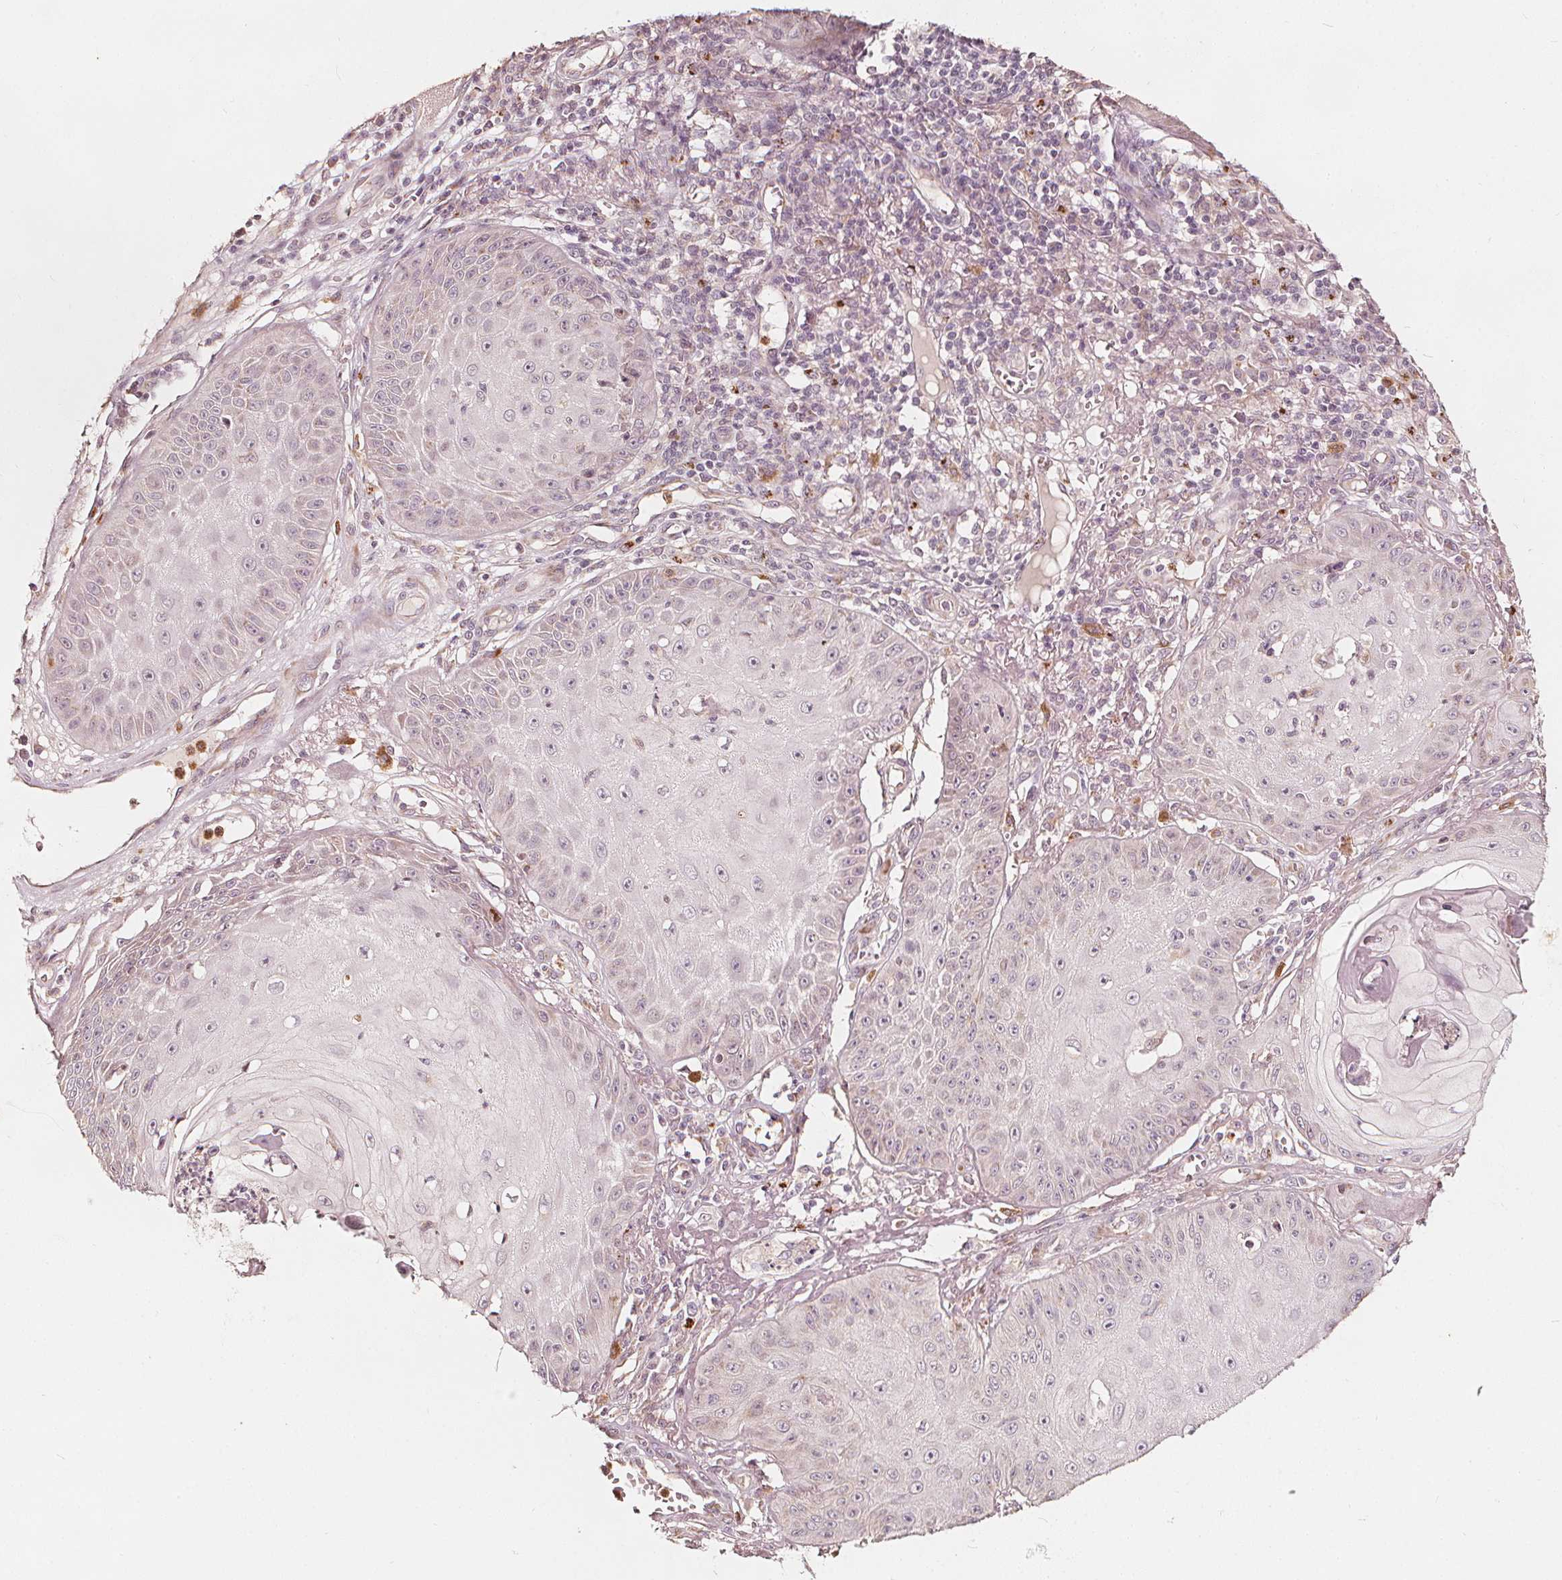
{"staining": {"intensity": "negative", "quantity": "none", "location": "none"}, "tissue": "skin cancer", "cell_type": "Tumor cells", "image_type": "cancer", "snomed": [{"axis": "morphology", "description": "Squamous cell carcinoma, NOS"}, {"axis": "topography", "description": "Skin"}], "caption": "A photomicrograph of human skin cancer is negative for staining in tumor cells. Nuclei are stained in blue.", "gene": "NPC1L1", "patient": {"sex": "male", "age": 70}}